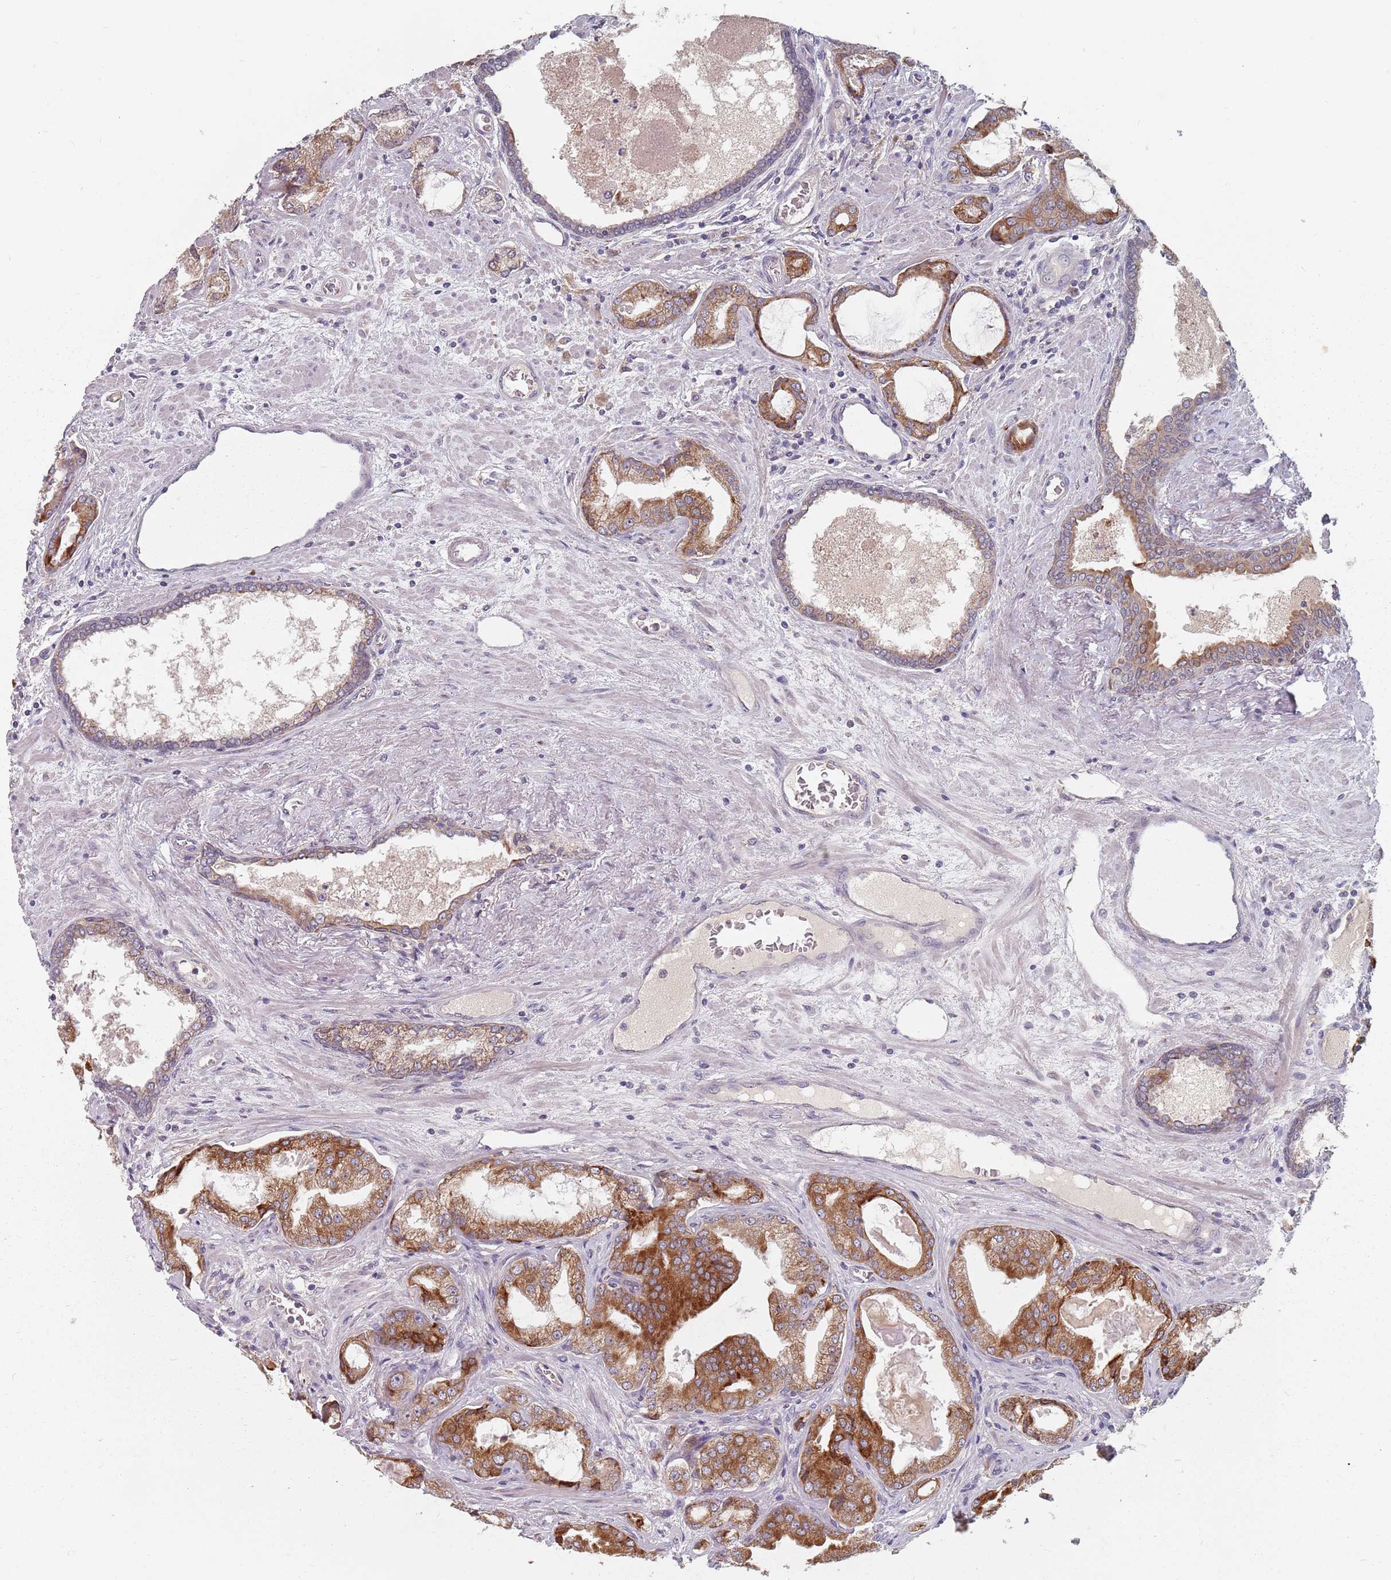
{"staining": {"intensity": "strong", "quantity": "25%-75%", "location": "cytoplasmic/membranous"}, "tissue": "prostate cancer", "cell_type": "Tumor cells", "image_type": "cancer", "snomed": [{"axis": "morphology", "description": "Adenocarcinoma, High grade"}, {"axis": "topography", "description": "Prostate"}], "caption": "Immunohistochemistry photomicrograph of neoplastic tissue: human prostate cancer (high-grade adenocarcinoma) stained using immunohistochemistry (IHC) demonstrates high levels of strong protein expression localized specifically in the cytoplasmic/membranous of tumor cells, appearing as a cytoplasmic/membranous brown color.", "gene": "ADAL", "patient": {"sex": "male", "age": 68}}